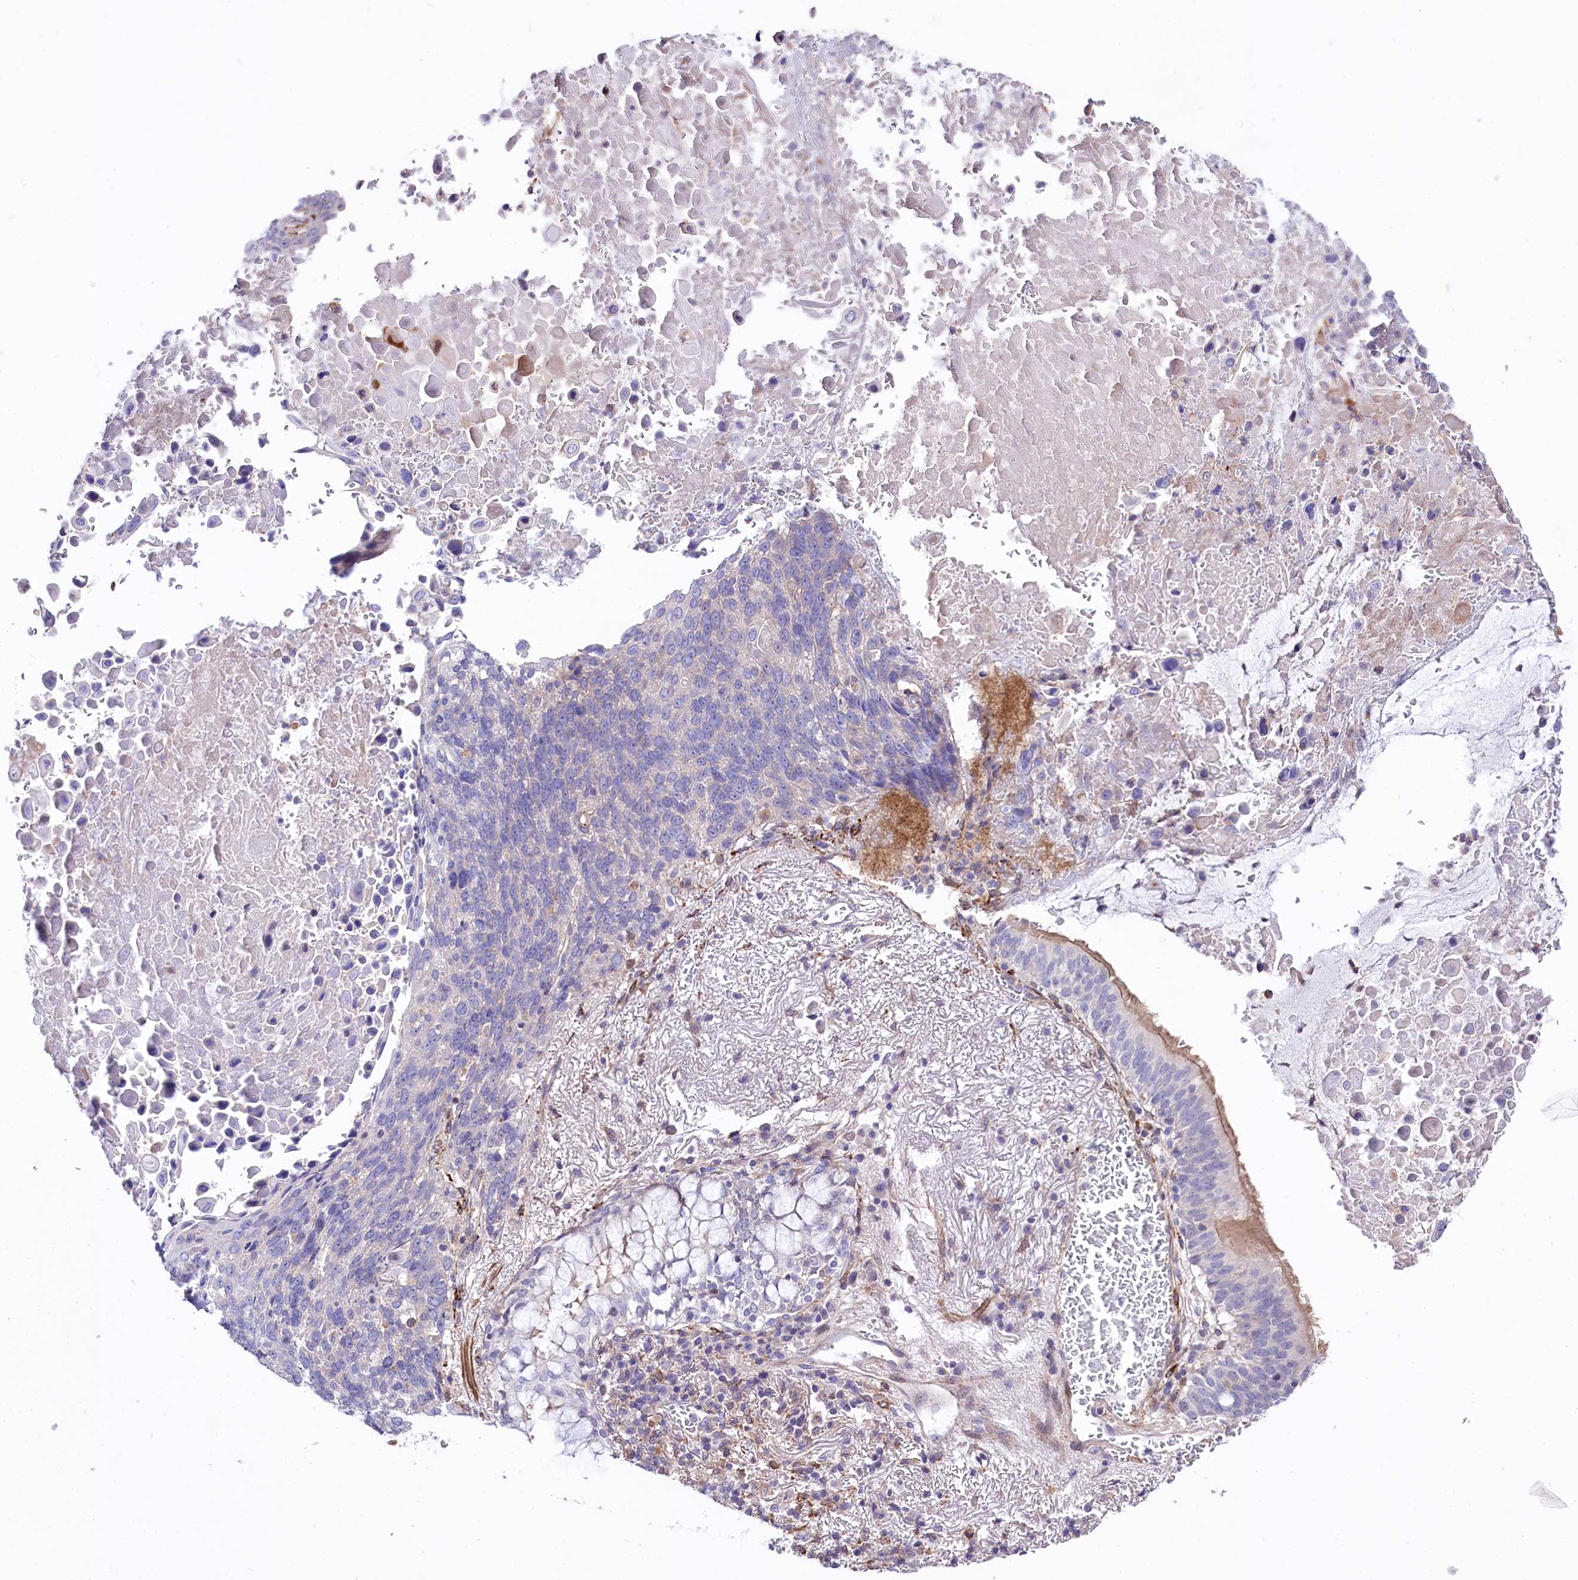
{"staining": {"intensity": "negative", "quantity": "none", "location": "none"}, "tissue": "lung cancer", "cell_type": "Tumor cells", "image_type": "cancer", "snomed": [{"axis": "morphology", "description": "Squamous cell carcinoma, NOS"}, {"axis": "topography", "description": "Lung"}], "caption": "High magnification brightfield microscopy of lung cancer (squamous cell carcinoma) stained with DAB (brown) and counterstained with hematoxylin (blue): tumor cells show no significant positivity. Brightfield microscopy of IHC stained with DAB (3,3'-diaminobenzidine) (brown) and hematoxylin (blue), captured at high magnification.", "gene": "FCHSD2", "patient": {"sex": "male", "age": 66}}